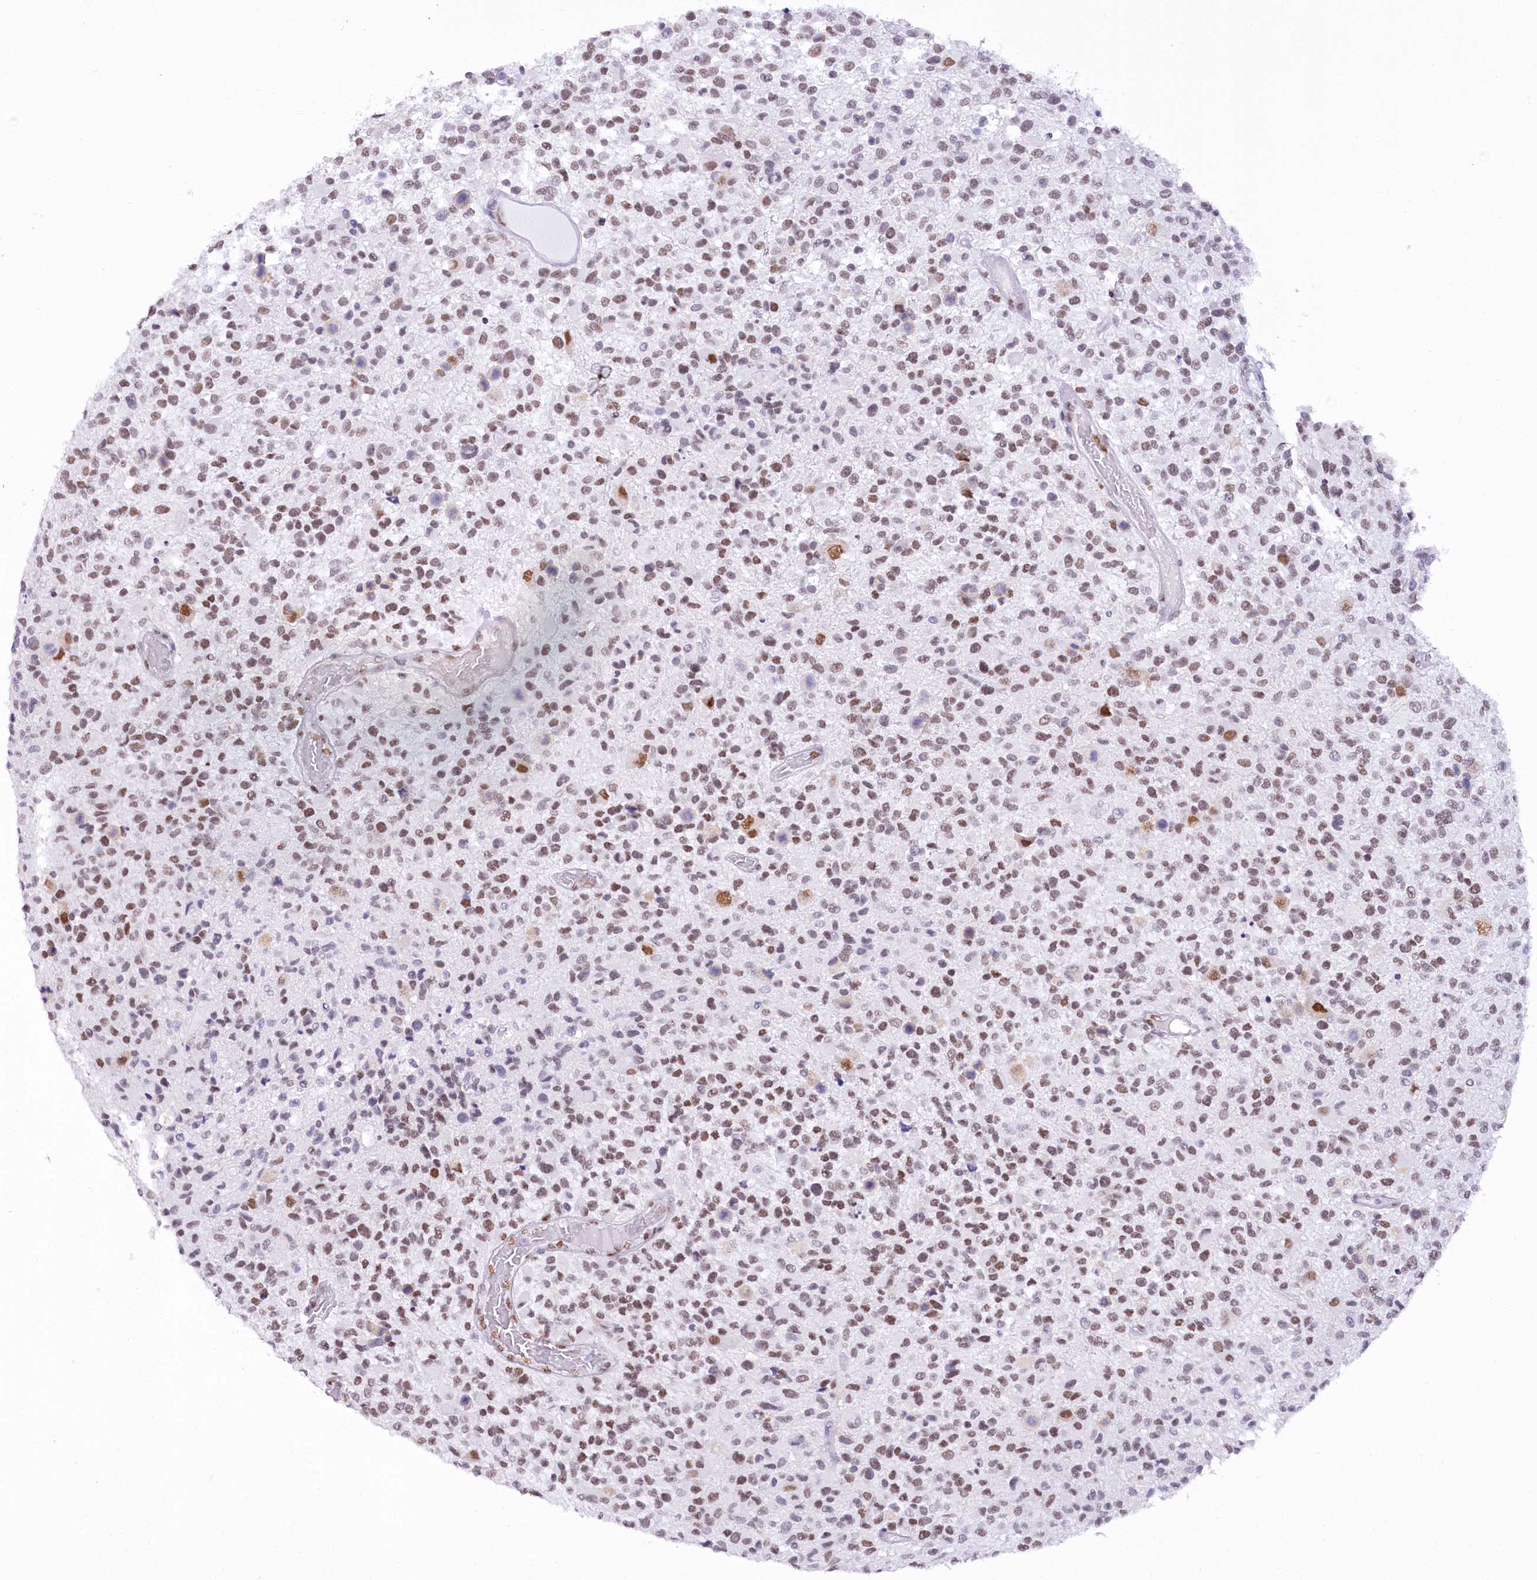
{"staining": {"intensity": "weak", "quantity": "25%-75%", "location": "nuclear"}, "tissue": "glioma", "cell_type": "Tumor cells", "image_type": "cancer", "snomed": [{"axis": "morphology", "description": "Glioma, malignant, High grade"}, {"axis": "morphology", "description": "Glioblastoma, NOS"}, {"axis": "topography", "description": "Brain"}], "caption": "Weak nuclear positivity is seen in about 25%-75% of tumor cells in glioma.", "gene": "HNRNPA0", "patient": {"sex": "male", "age": 60}}